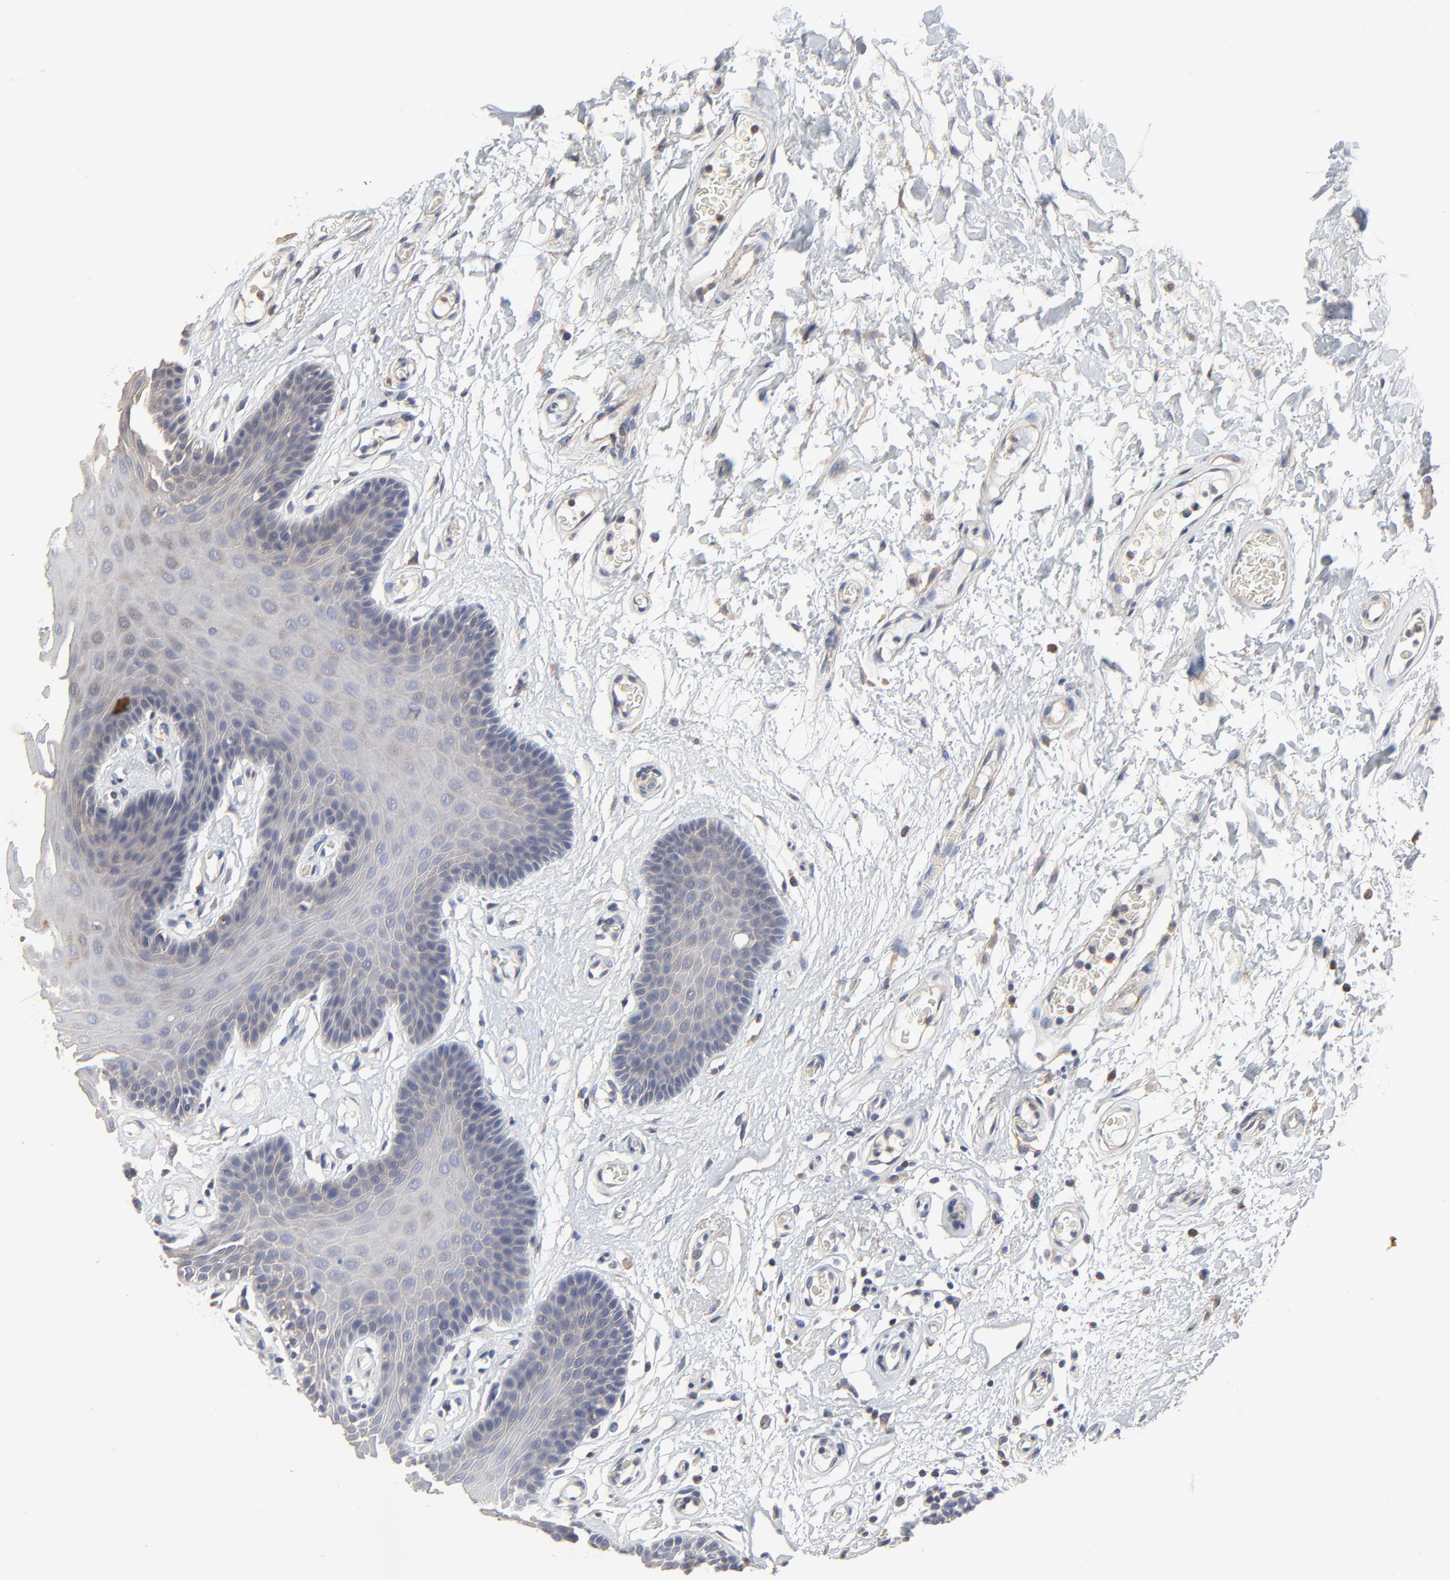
{"staining": {"intensity": "weak", "quantity": "25%-75%", "location": "cytoplasmic/membranous"}, "tissue": "oral mucosa", "cell_type": "Squamous epithelial cells", "image_type": "normal", "snomed": [{"axis": "morphology", "description": "Normal tissue, NOS"}, {"axis": "morphology", "description": "Squamous cell carcinoma, NOS"}, {"axis": "topography", "description": "Skeletal muscle"}, {"axis": "topography", "description": "Oral tissue"}, {"axis": "topography", "description": "Head-Neck"}], "caption": "Normal oral mucosa reveals weak cytoplasmic/membranous positivity in approximately 25%-75% of squamous epithelial cells, visualized by immunohistochemistry.", "gene": "NXF3", "patient": {"sex": "male", "age": 71}}